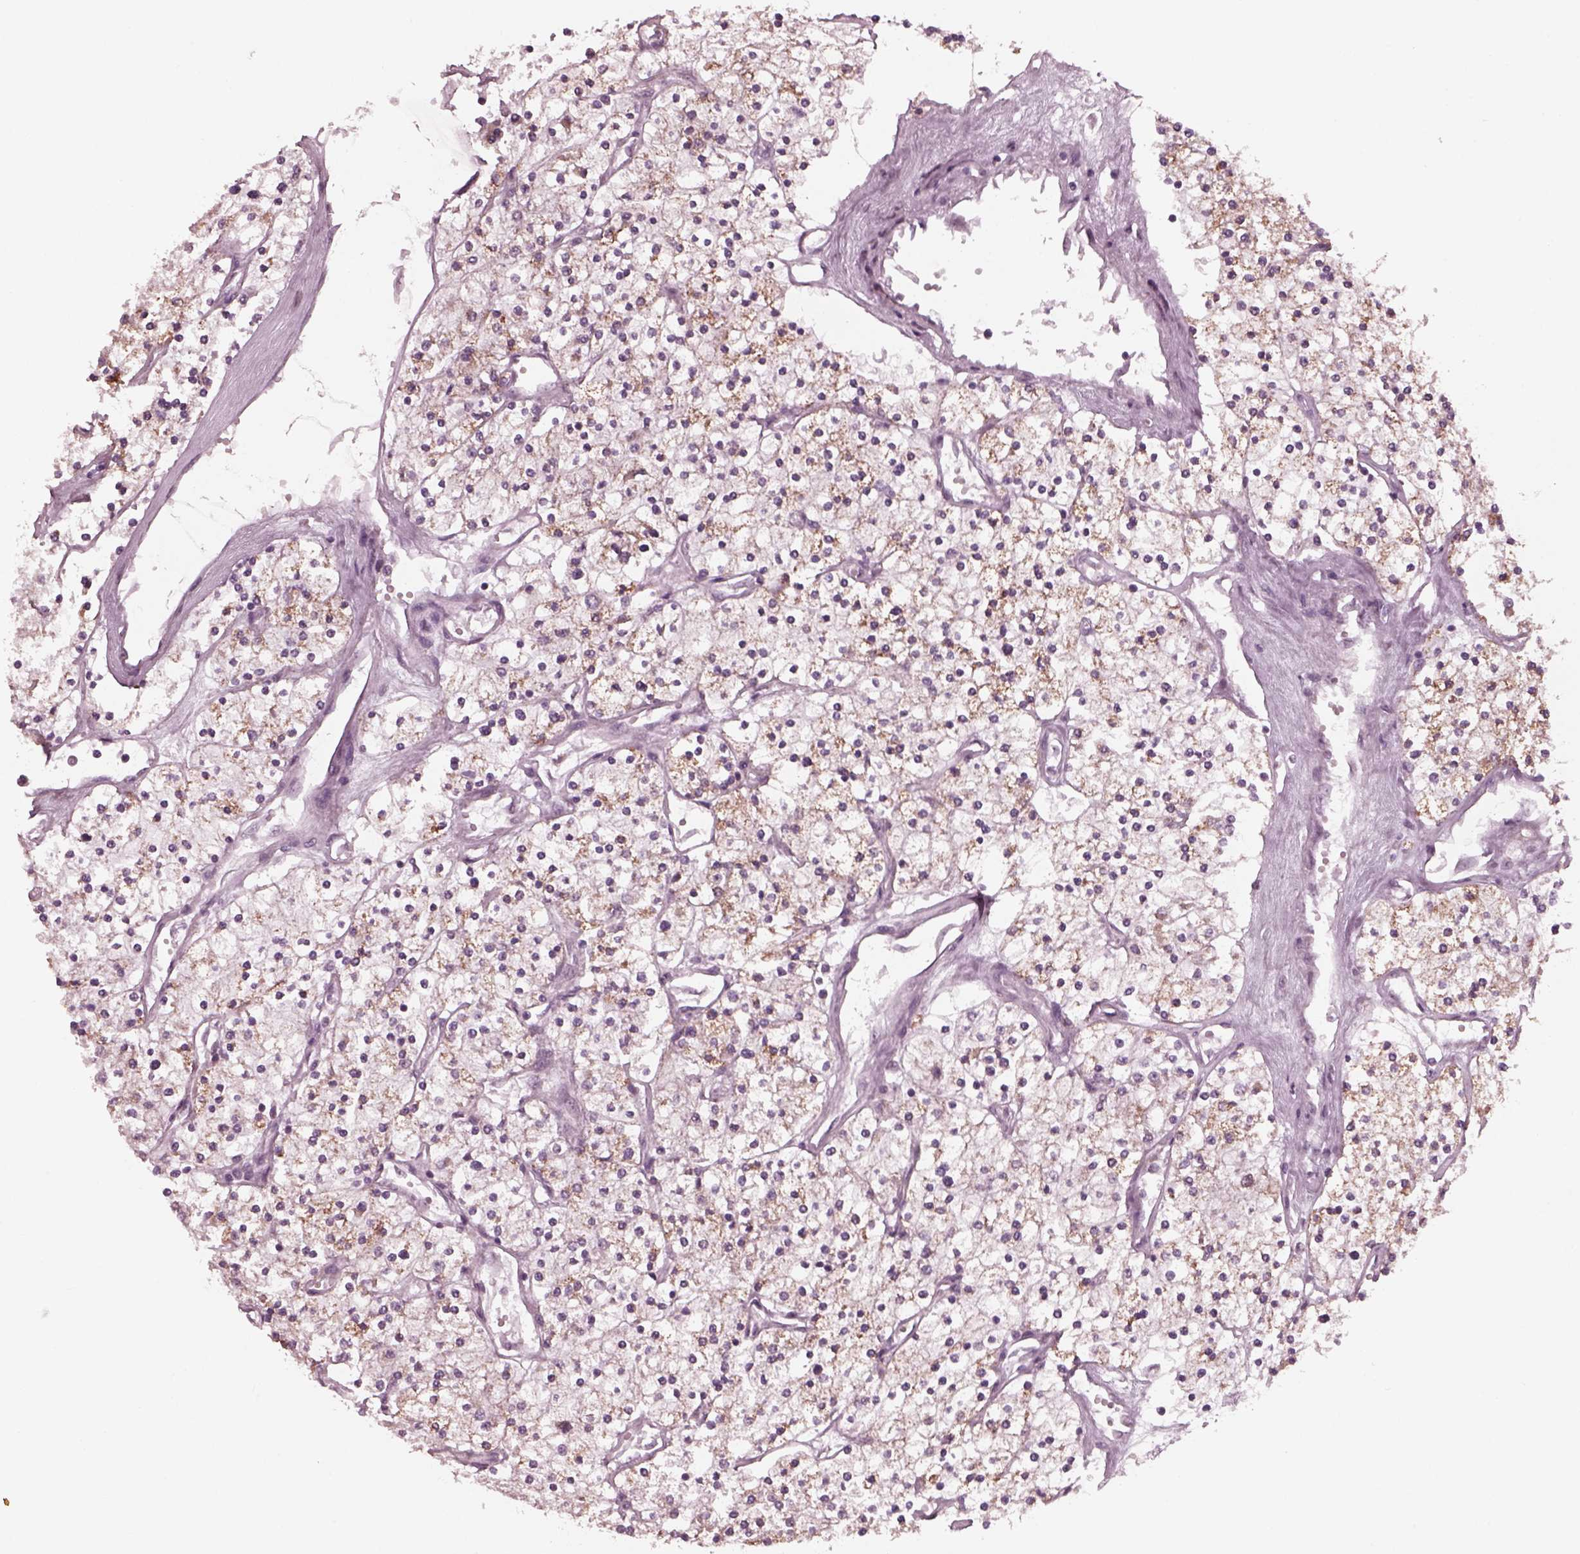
{"staining": {"intensity": "weak", "quantity": "25%-75%", "location": "cytoplasmic/membranous"}, "tissue": "renal cancer", "cell_type": "Tumor cells", "image_type": "cancer", "snomed": [{"axis": "morphology", "description": "Adenocarcinoma, NOS"}, {"axis": "topography", "description": "Kidney"}], "caption": "The photomicrograph displays staining of renal adenocarcinoma, revealing weak cytoplasmic/membranous protein expression (brown color) within tumor cells. Immunohistochemistry (ihc) stains the protein in brown and the nuclei are stained blue.", "gene": "CELSR3", "patient": {"sex": "male", "age": 80}}